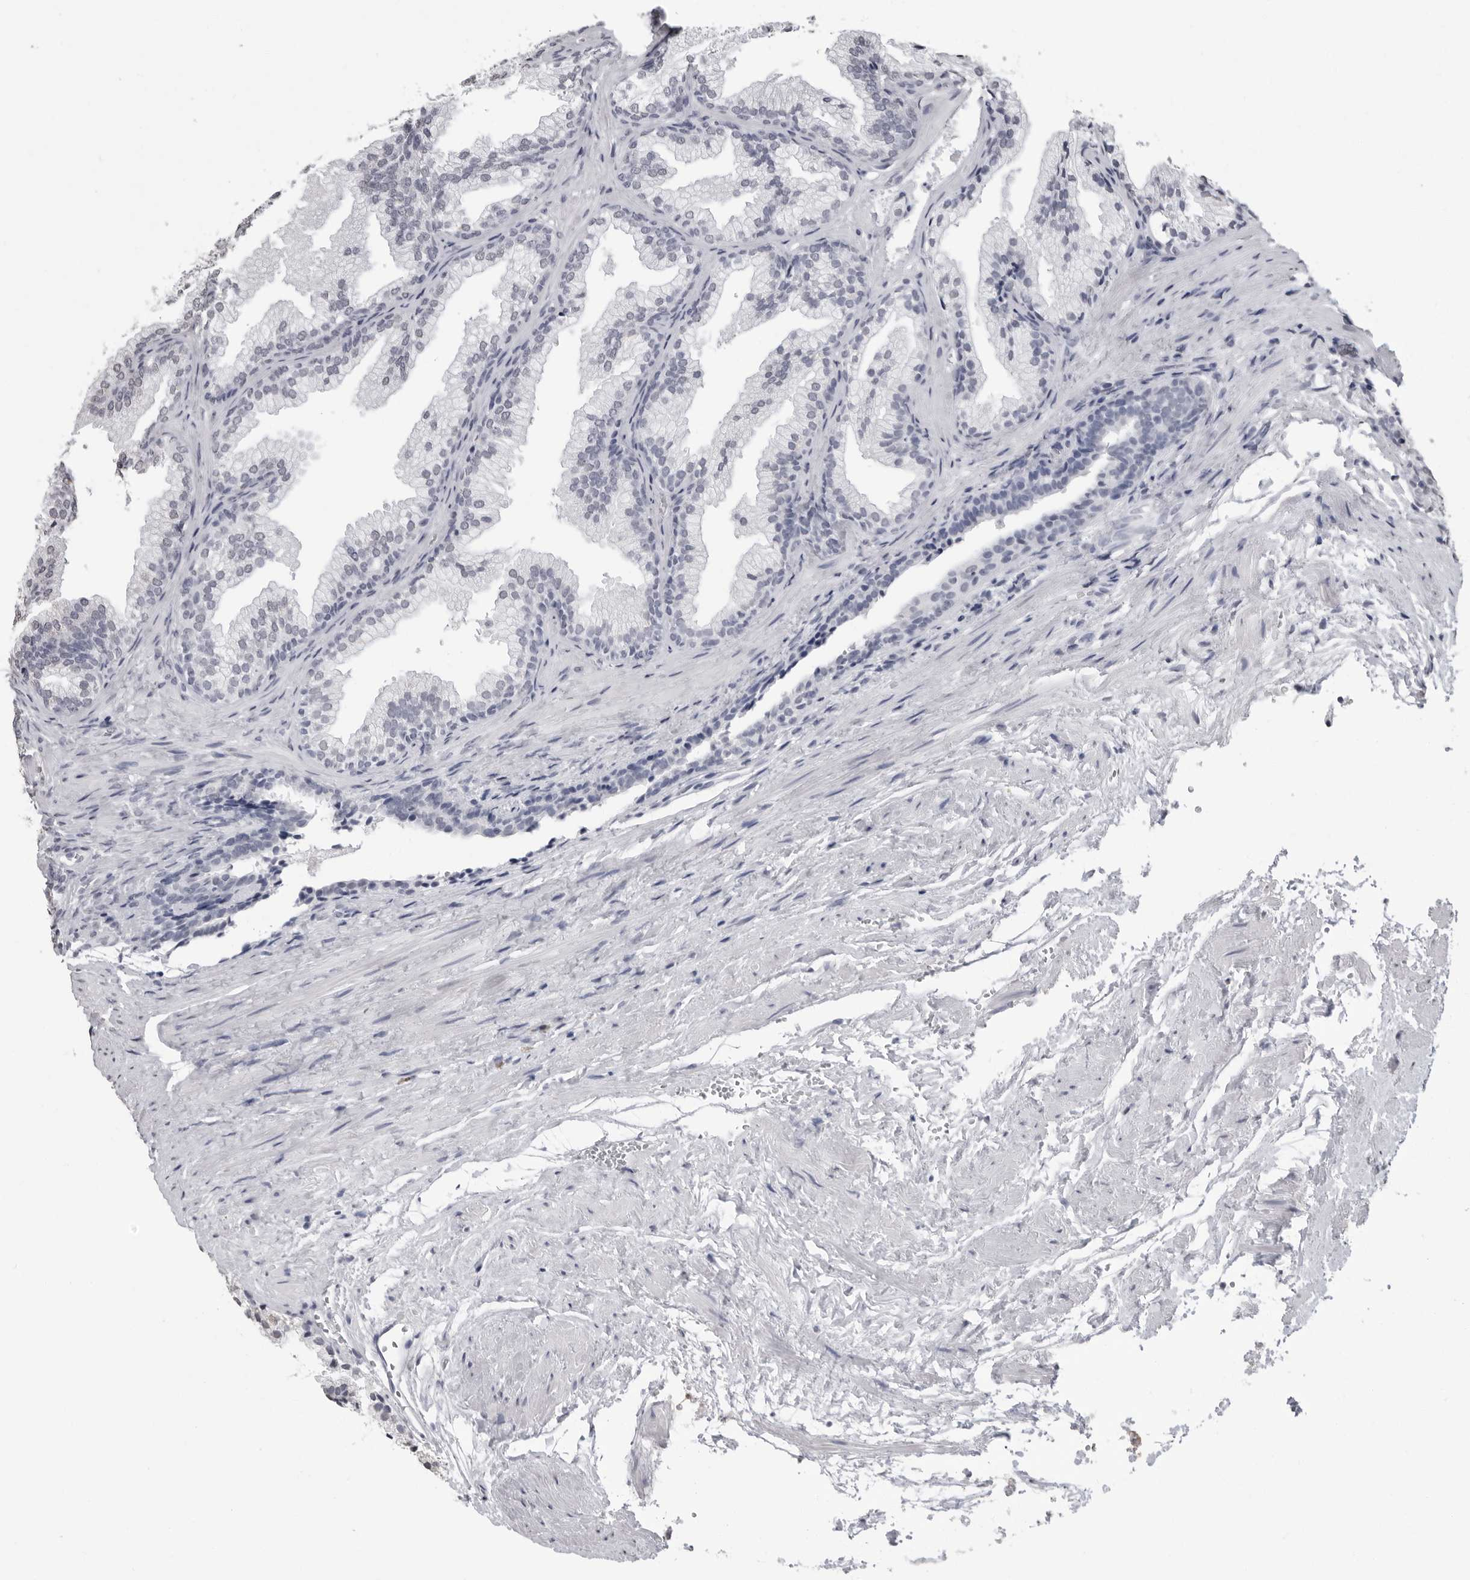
{"staining": {"intensity": "negative", "quantity": "none", "location": "none"}, "tissue": "prostate", "cell_type": "Glandular cells", "image_type": "normal", "snomed": [{"axis": "morphology", "description": "Normal tissue, NOS"}, {"axis": "topography", "description": "Prostate"}], "caption": "Normal prostate was stained to show a protein in brown. There is no significant expression in glandular cells.", "gene": "HEPACAM", "patient": {"sex": "male", "age": 76}}